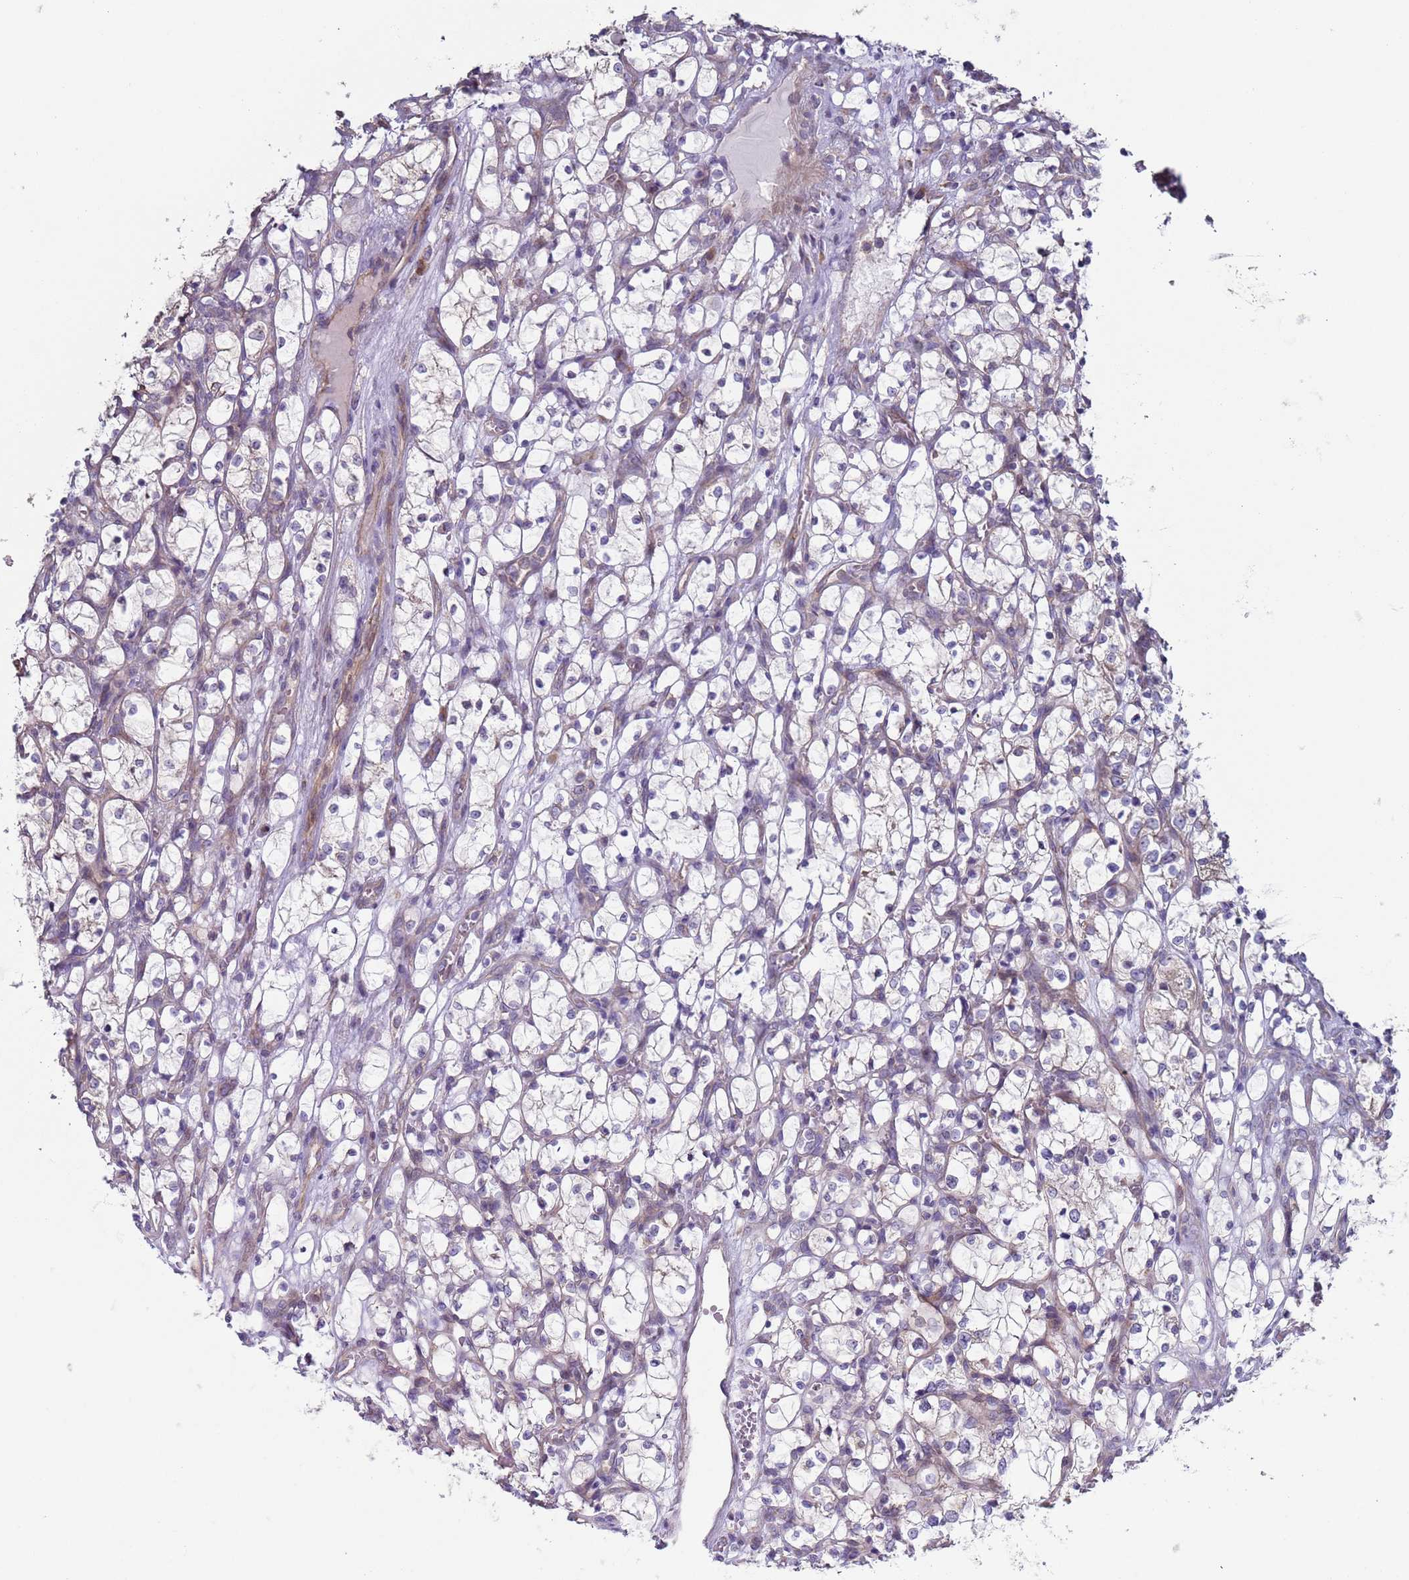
{"staining": {"intensity": "negative", "quantity": "none", "location": "none"}, "tissue": "renal cancer", "cell_type": "Tumor cells", "image_type": "cancer", "snomed": [{"axis": "morphology", "description": "Adenocarcinoma, NOS"}, {"axis": "topography", "description": "Kidney"}], "caption": "Human renal cancer stained for a protein using IHC reveals no expression in tumor cells.", "gene": "DIP2B", "patient": {"sex": "female", "age": 69}}